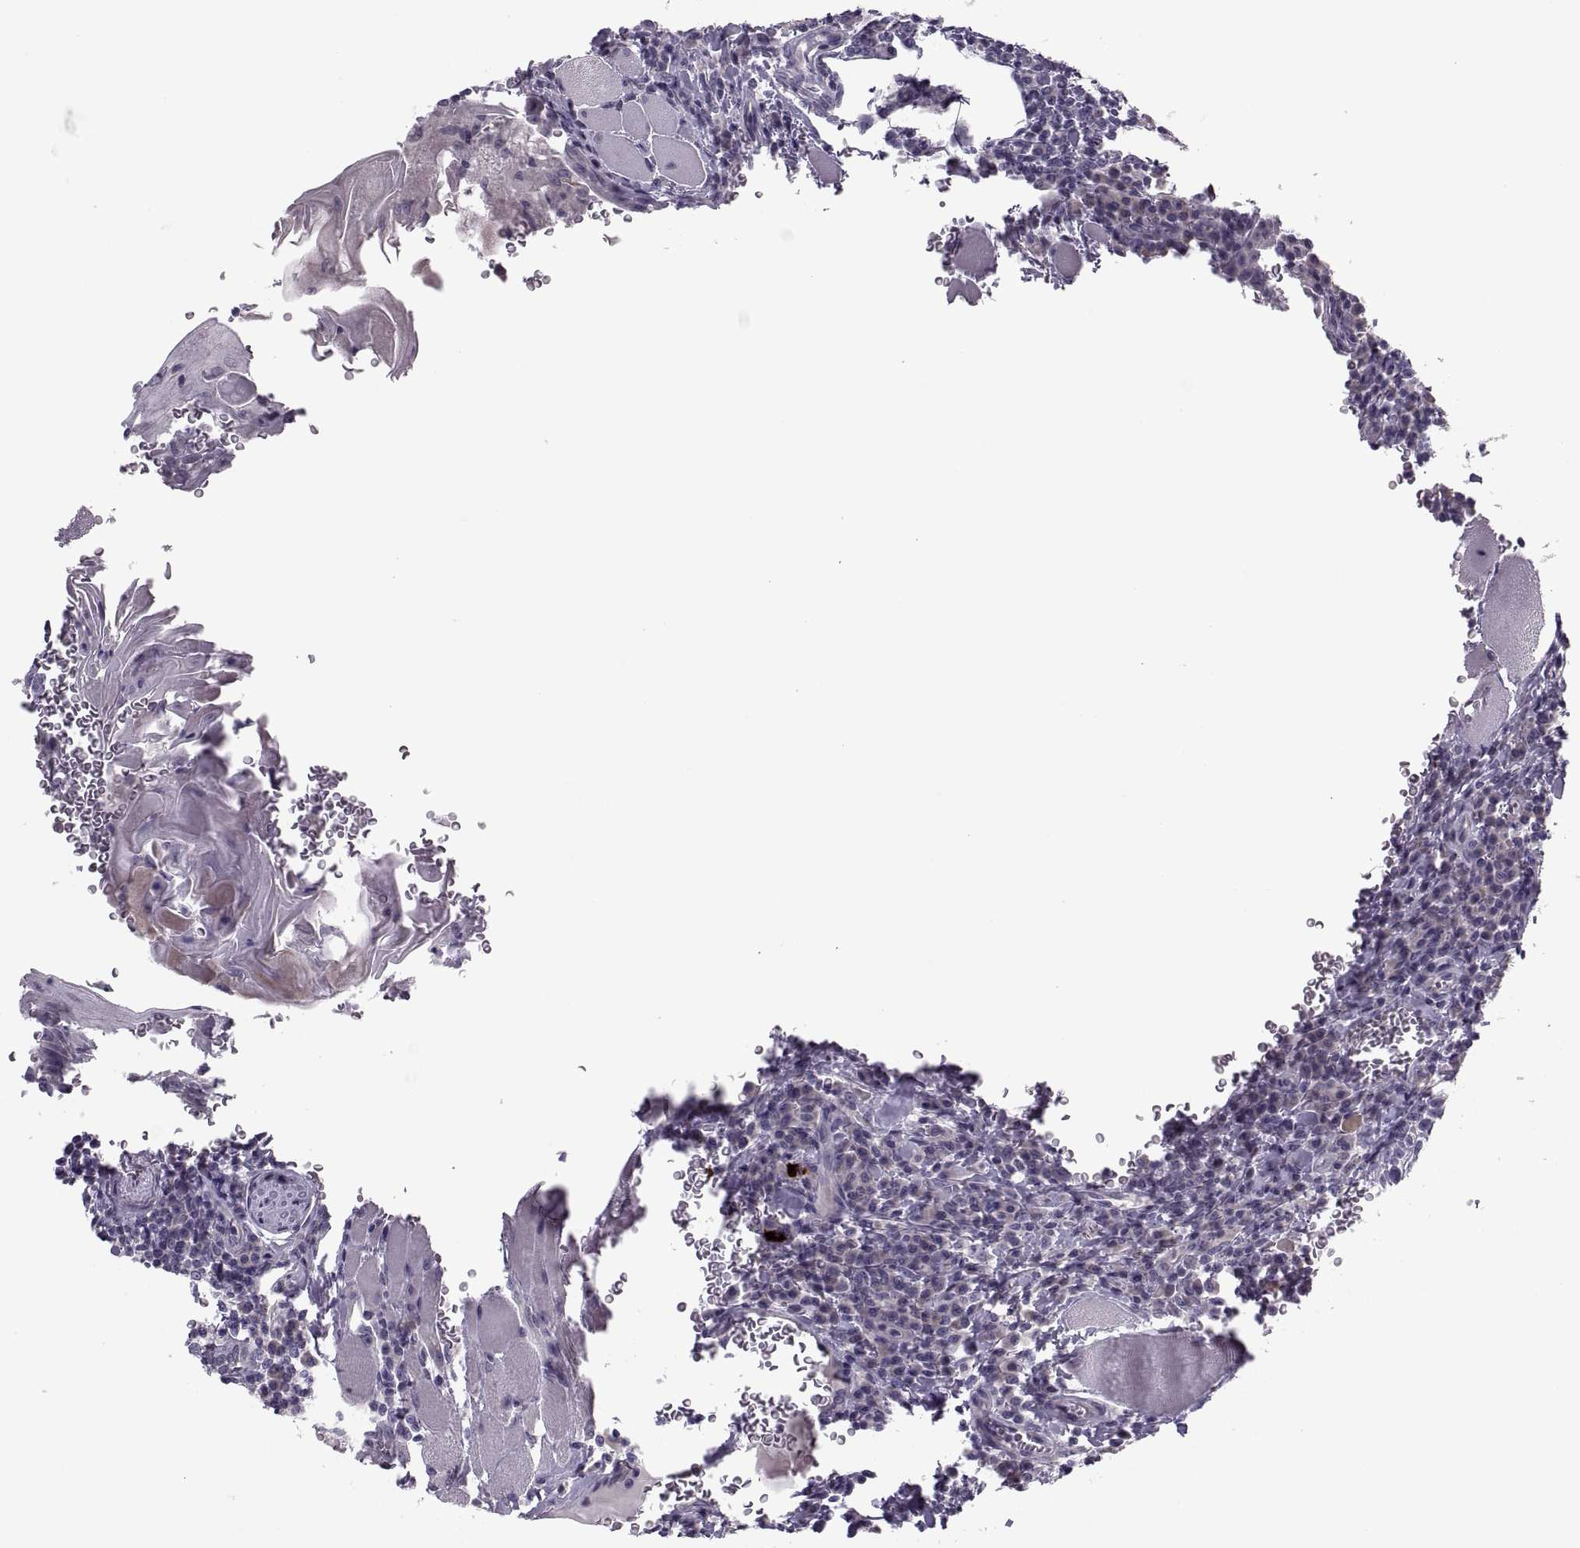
{"staining": {"intensity": "negative", "quantity": "none", "location": "none"}, "tissue": "head and neck cancer", "cell_type": "Tumor cells", "image_type": "cancer", "snomed": [{"axis": "morphology", "description": "Normal tissue, NOS"}, {"axis": "morphology", "description": "Squamous cell carcinoma, NOS"}, {"axis": "topography", "description": "Oral tissue"}, {"axis": "topography", "description": "Head-Neck"}], "caption": "Tumor cells show no significant positivity in head and neck cancer (squamous cell carcinoma).", "gene": "PRSS54", "patient": {"sex": "male", "age": 52}}